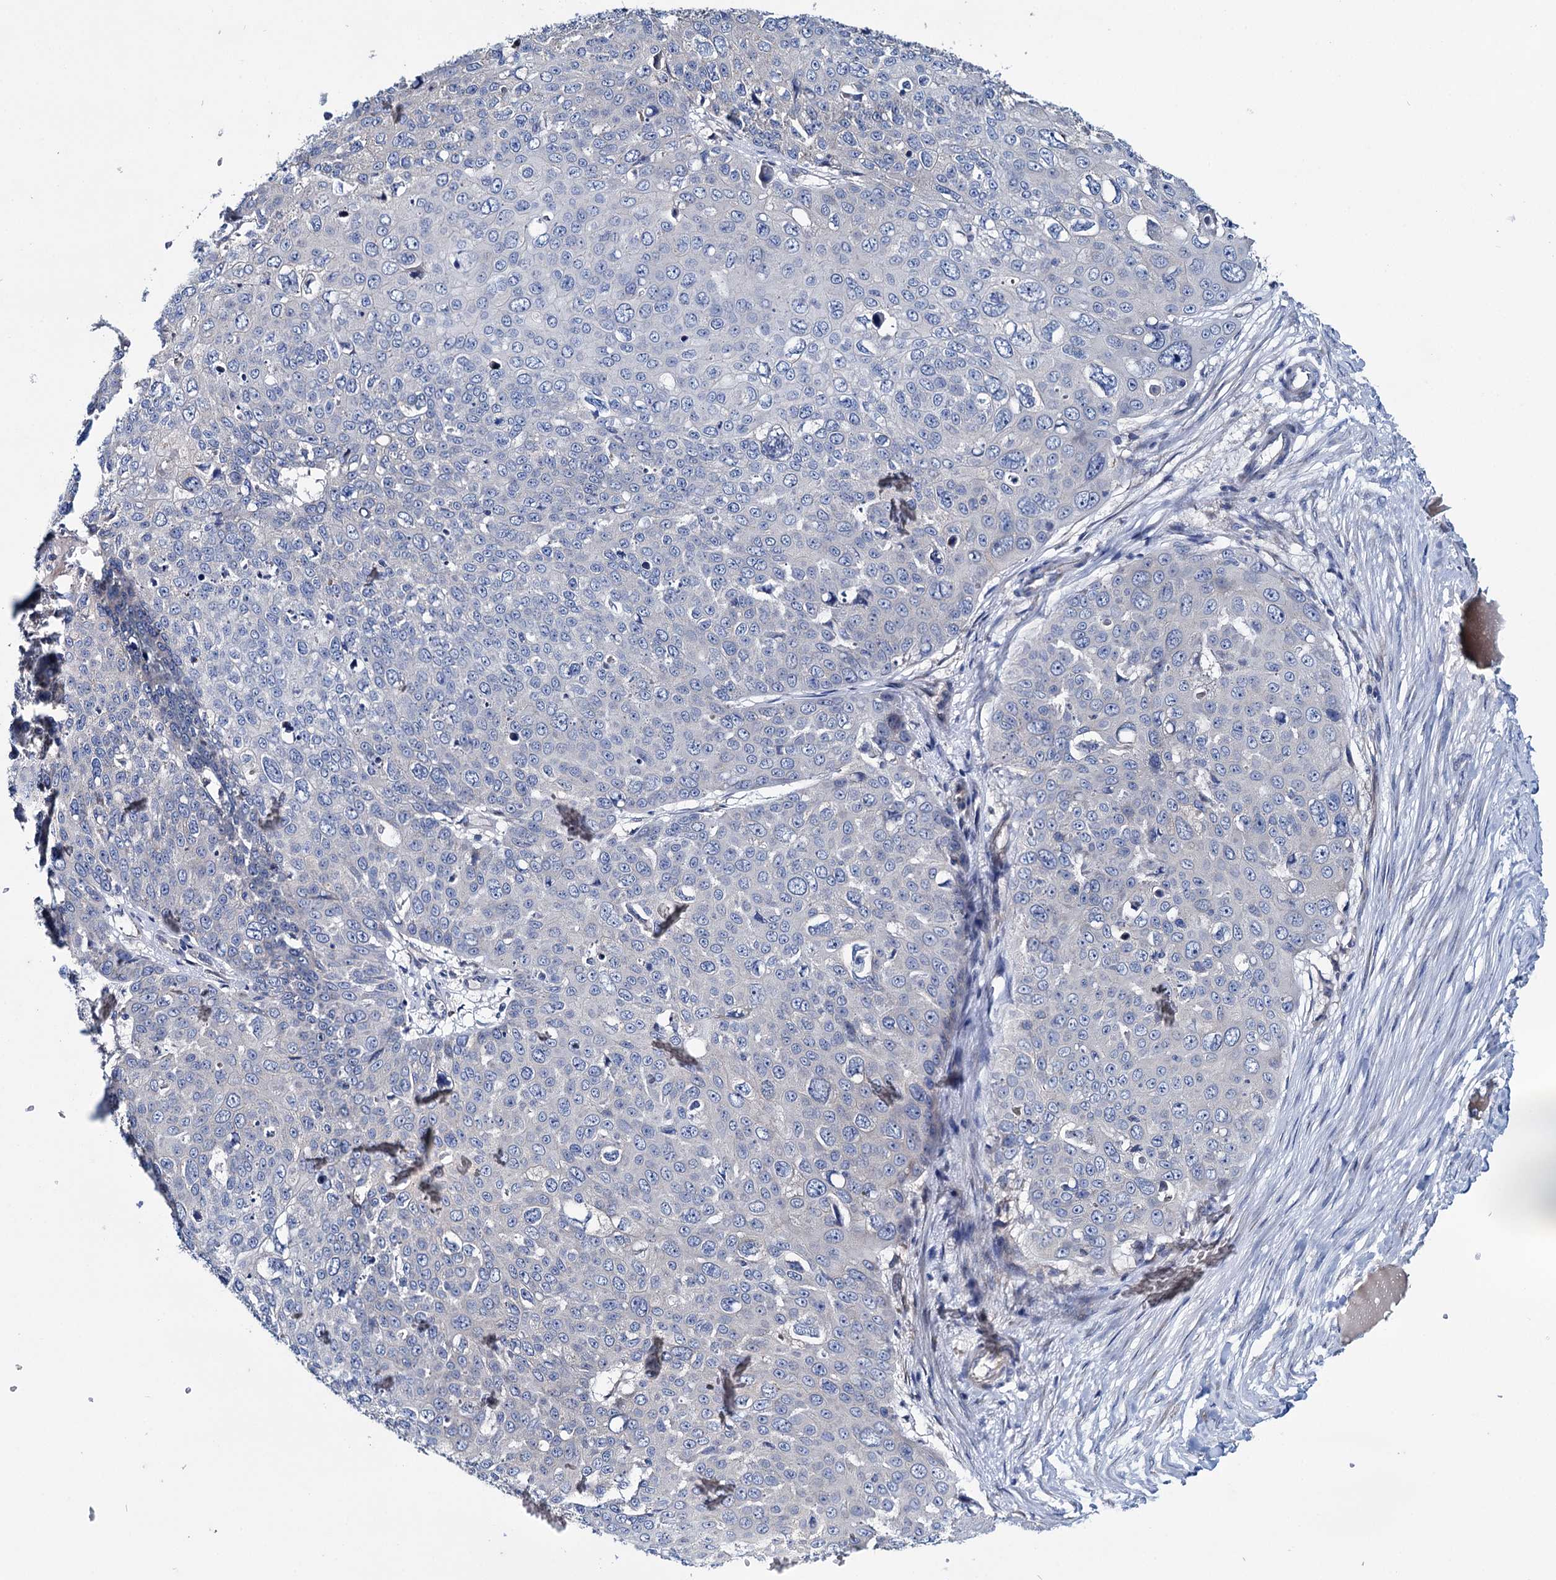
{"staining": {"intensity": "negative", "quantity": "none", "location": "none"}, "tissue": "skin cancer", "cell_type": "Tumor cells", "image_type": "cancer", "snomed": [{"axis": "morphology", "description": "Squamous cell carcinoma, NOS"}, {"axis": "topography", "description": "Skin"}], "caption": "IHC micrograph of human skin squamous cell carcinoma stained for a protein (brown), which shows no staining in tumor cells.", "gene": "EYA4", "patient": {"sex": "male", "age": 71}}